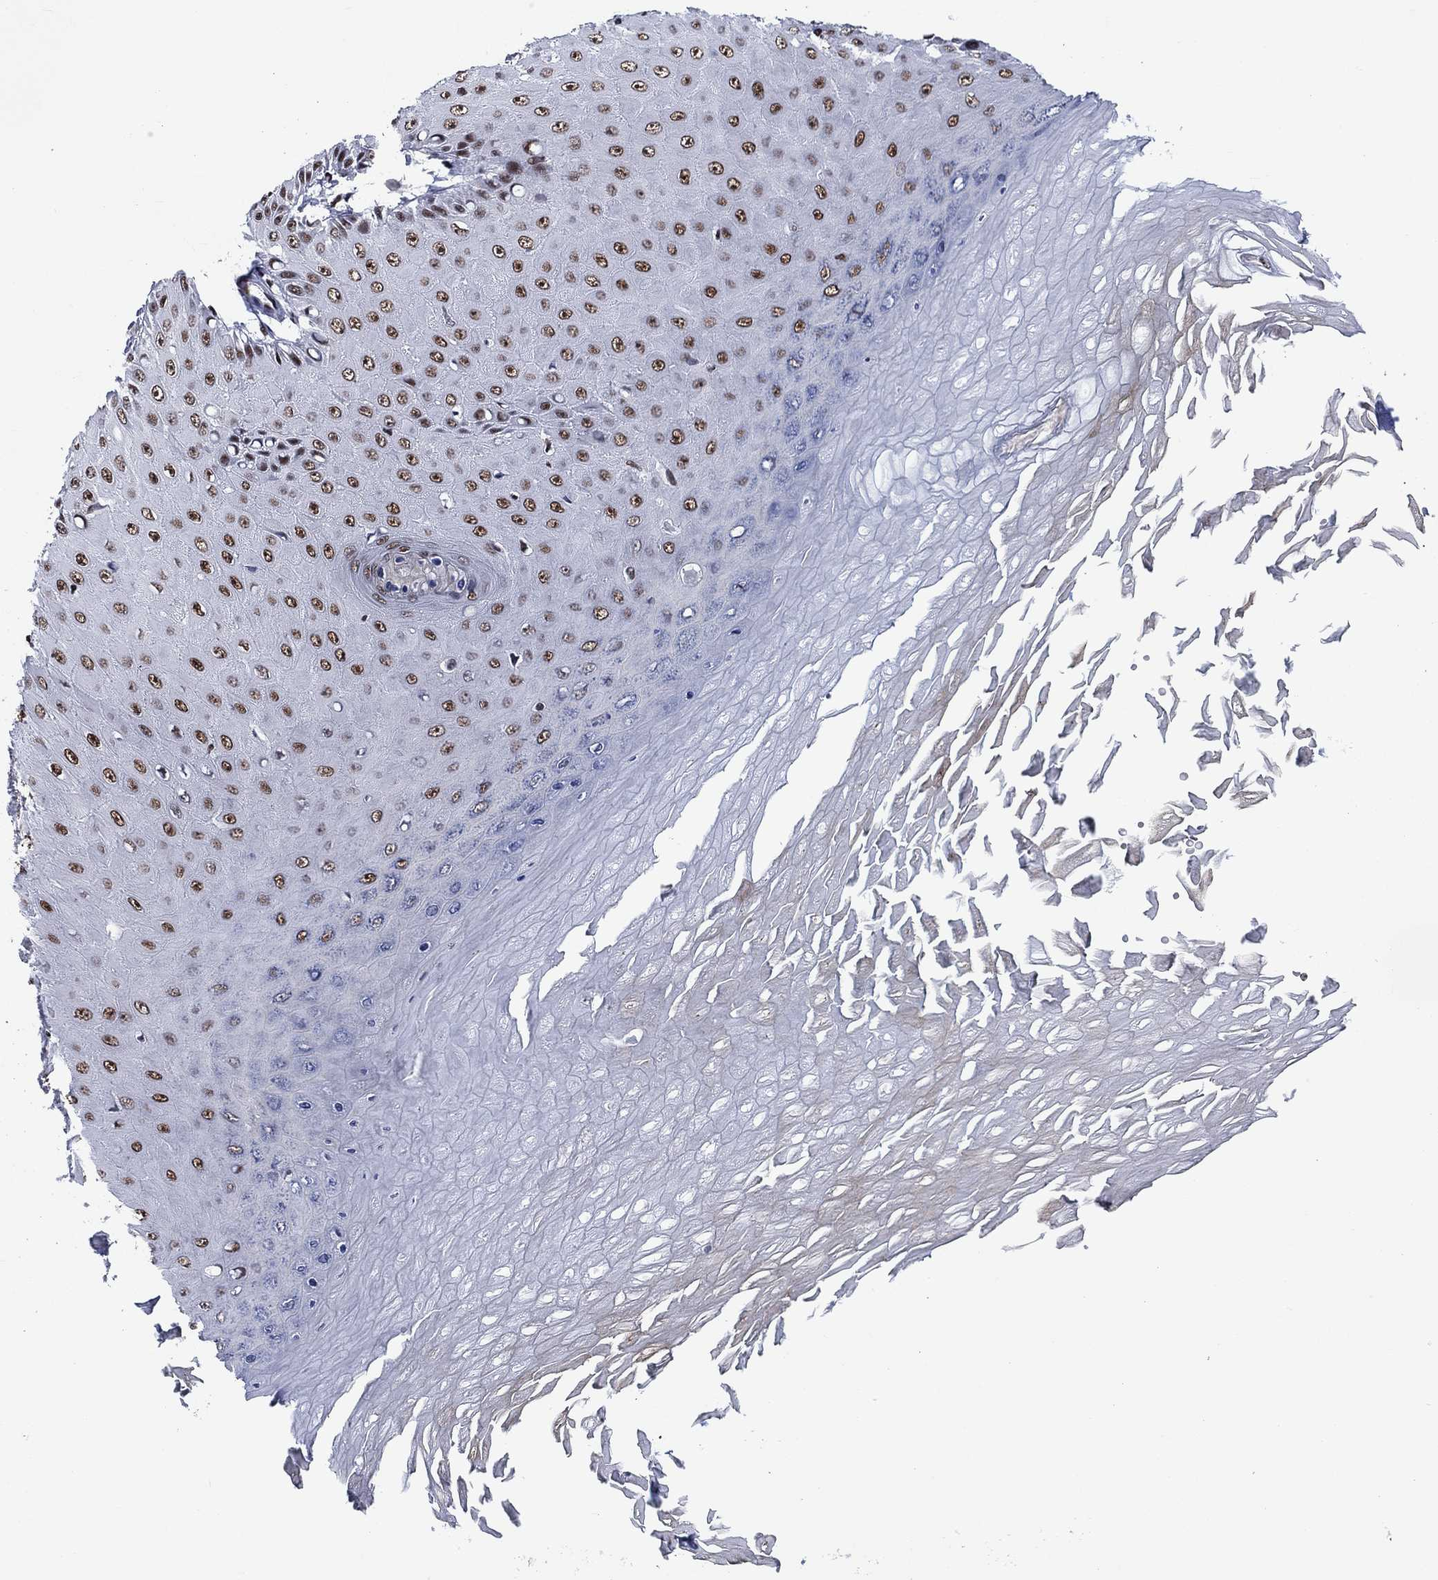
{"staining": {"intensity": "strong", "quantity": ">75%", "location": "nuclear"}, "tissue": "skin cancer", "cell_type": "Tumor cells", "image_type": "cancer", "snomed": [{"axis": "morphology", "description": "Inflammation, NOS"}, {"axis": "morphology", "description": "Squamous cell carcinoma, NOS"}, {"axis": "topography", "description": "Skin"}], "caption": "A histopathology image showing strong nuclear positivity in approximately >75% of tumor cells in skin cancer (squamous cell carcinoma), as visualized by brown immunohistochemical staining.", "gene": "RPRD1B", "patient": {"sex": "male", "age": 70}}